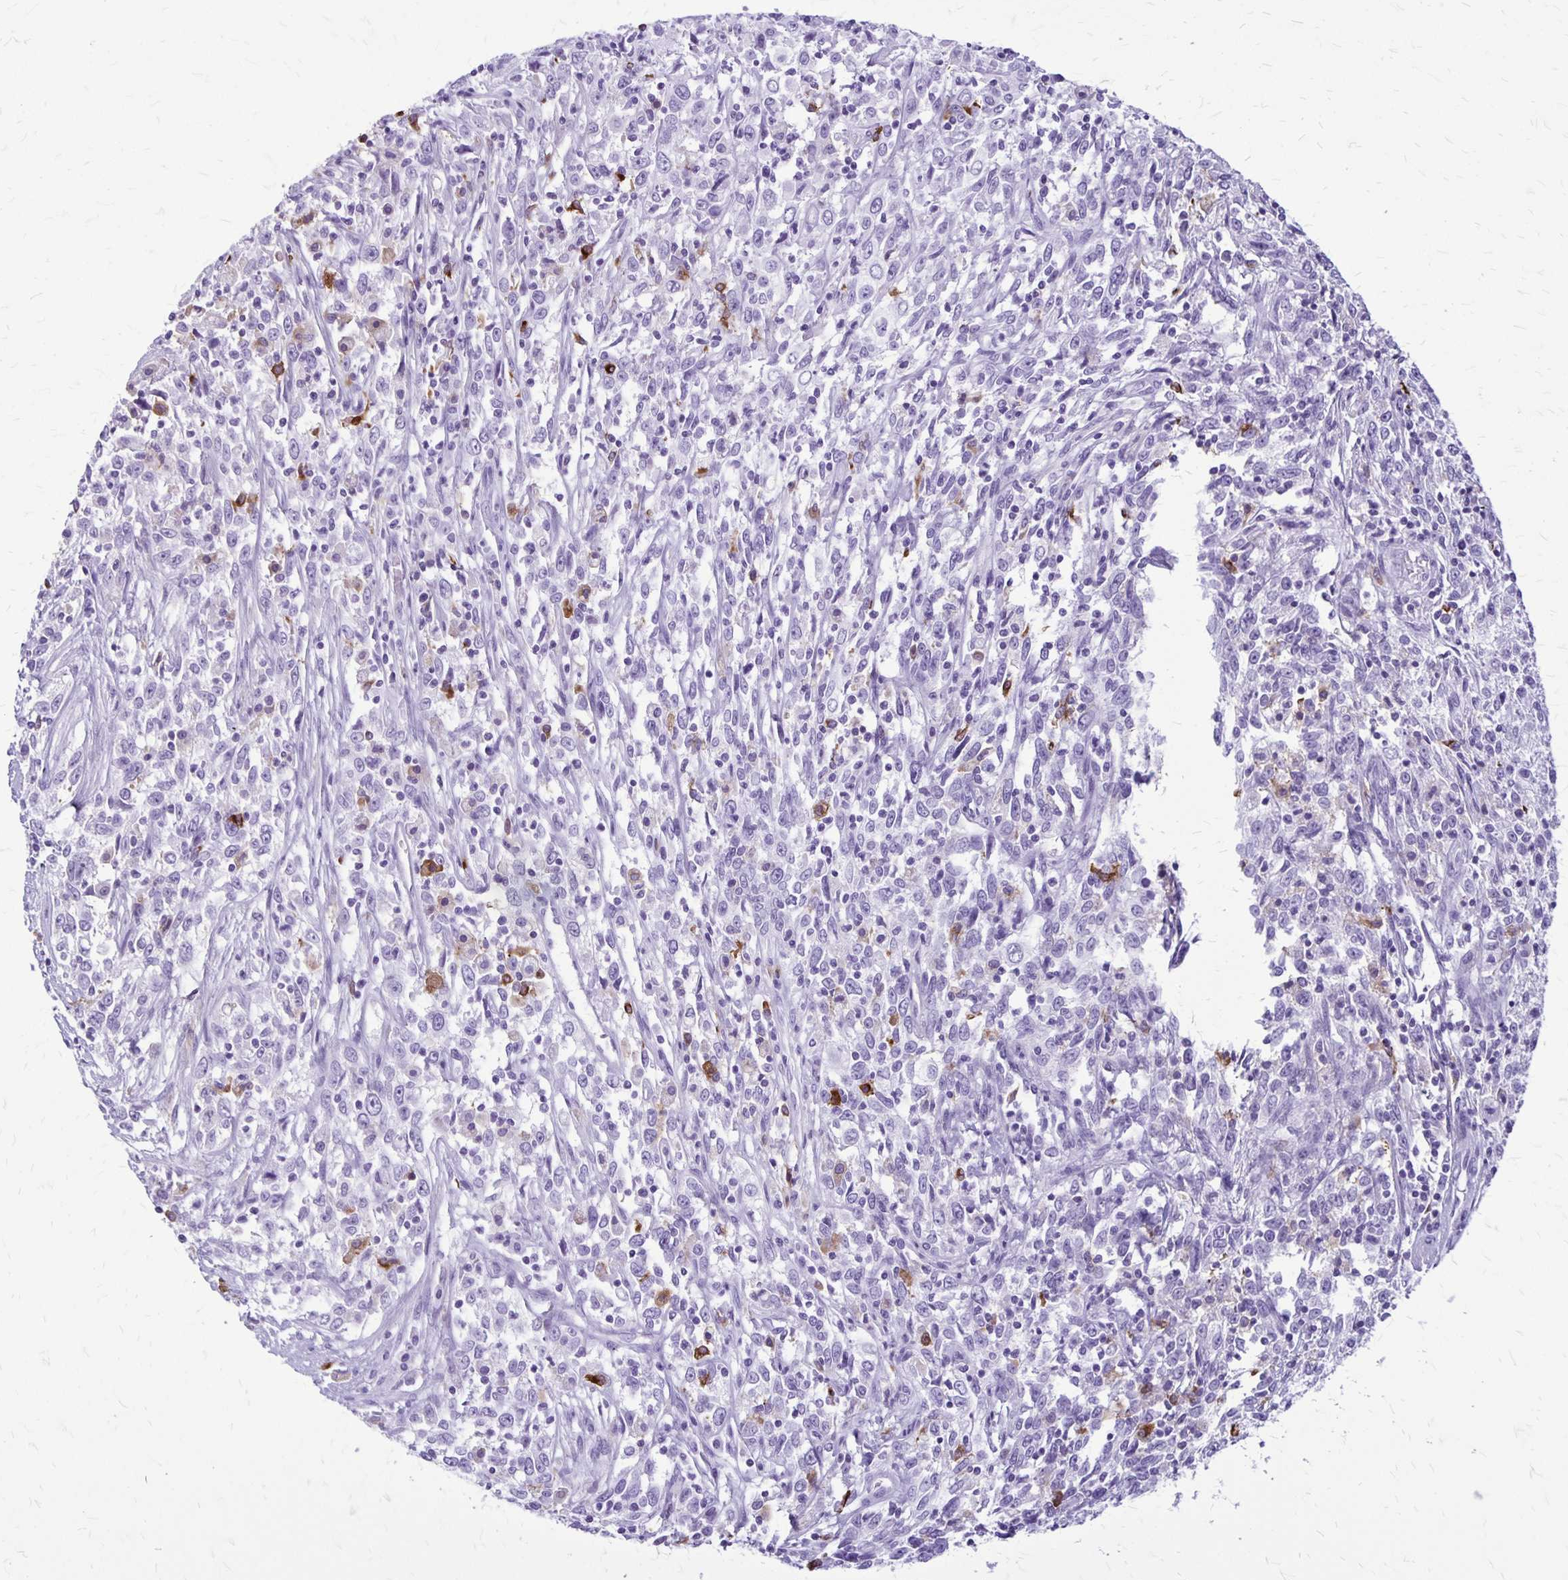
{"staining": {"intensity": "negative", "quantity": "none", "location": "none"}, "tissue": "cervical cancer", "cell_type": "Tumor cells", "image_type": "cancer", "snomed": [{"axis": "morphology", "description": "Adenocarcinoma, NOS"}, {"axis": "topography", "description": "Cervix"}], "caption": "A histopathology image of cervical cancer stained for a protein demonstrates no brown staining in tumor cells. (DAB immunohistochemistry (IHC), high magnification).", "gene": "RTN1", "patient": {"sex": "female", "age": 40}}